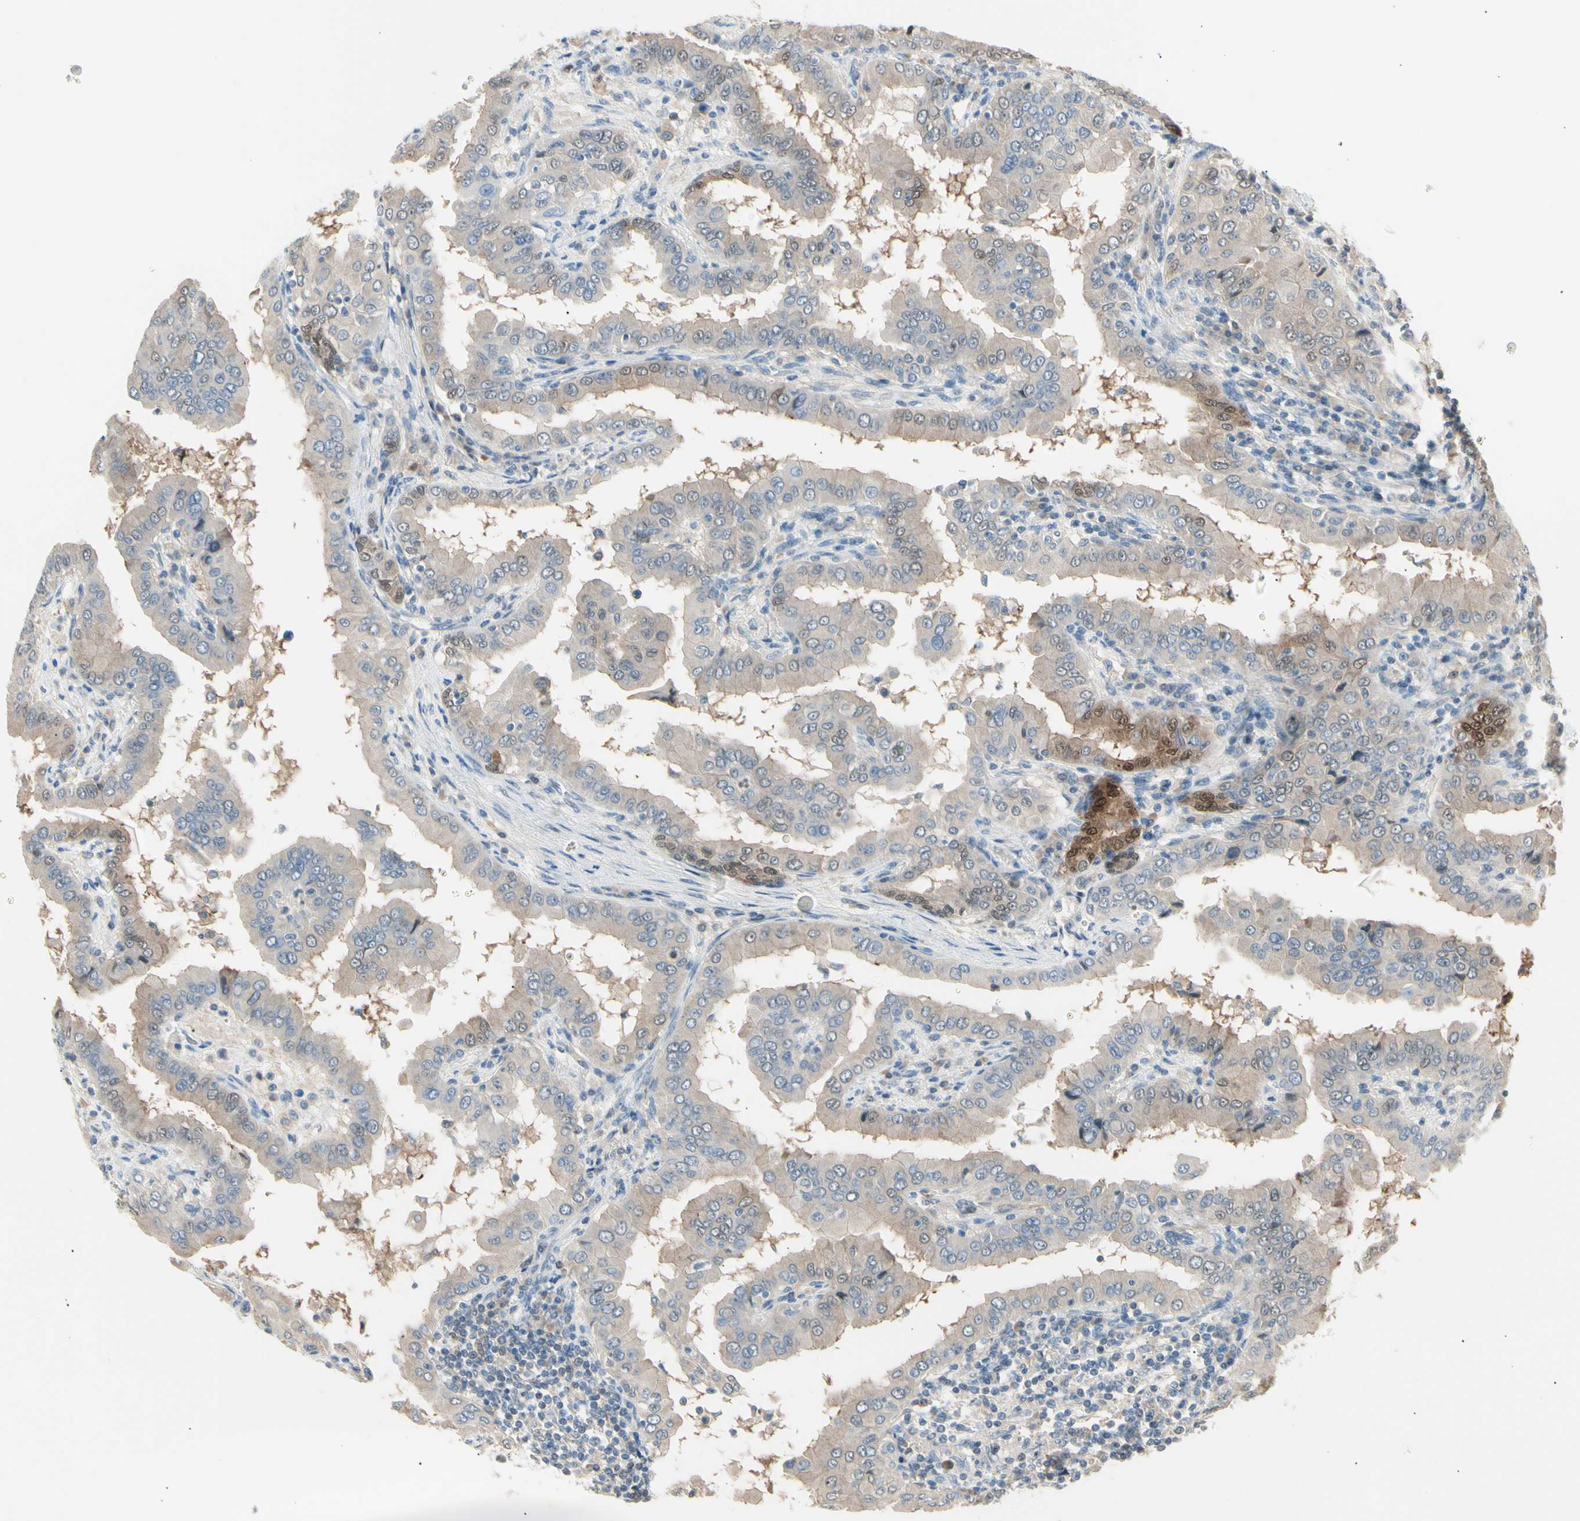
{"staining": {"intensity": "weak", "quantity": ">75%", "location": "cytoplasmic/membranous"}, "tissue": "thyroid cancer", "cell_type": "Tumor cells", "image_type": "cancer", "snomed": [{"axis": "morphology", "description": "Papillary adenocarcinoma, NOS"}, {"axis": "topography", "description": "Thyroid gland"}], "caption": "This is a histology image of immunohistochemistry staining of papillary adenocarcinoma (thyroid), which shows weak staining in the cytoplasmic/membranous of tumor cells.", "gene": "LHPP", "patient": {"sex": "male", "age": 33}}